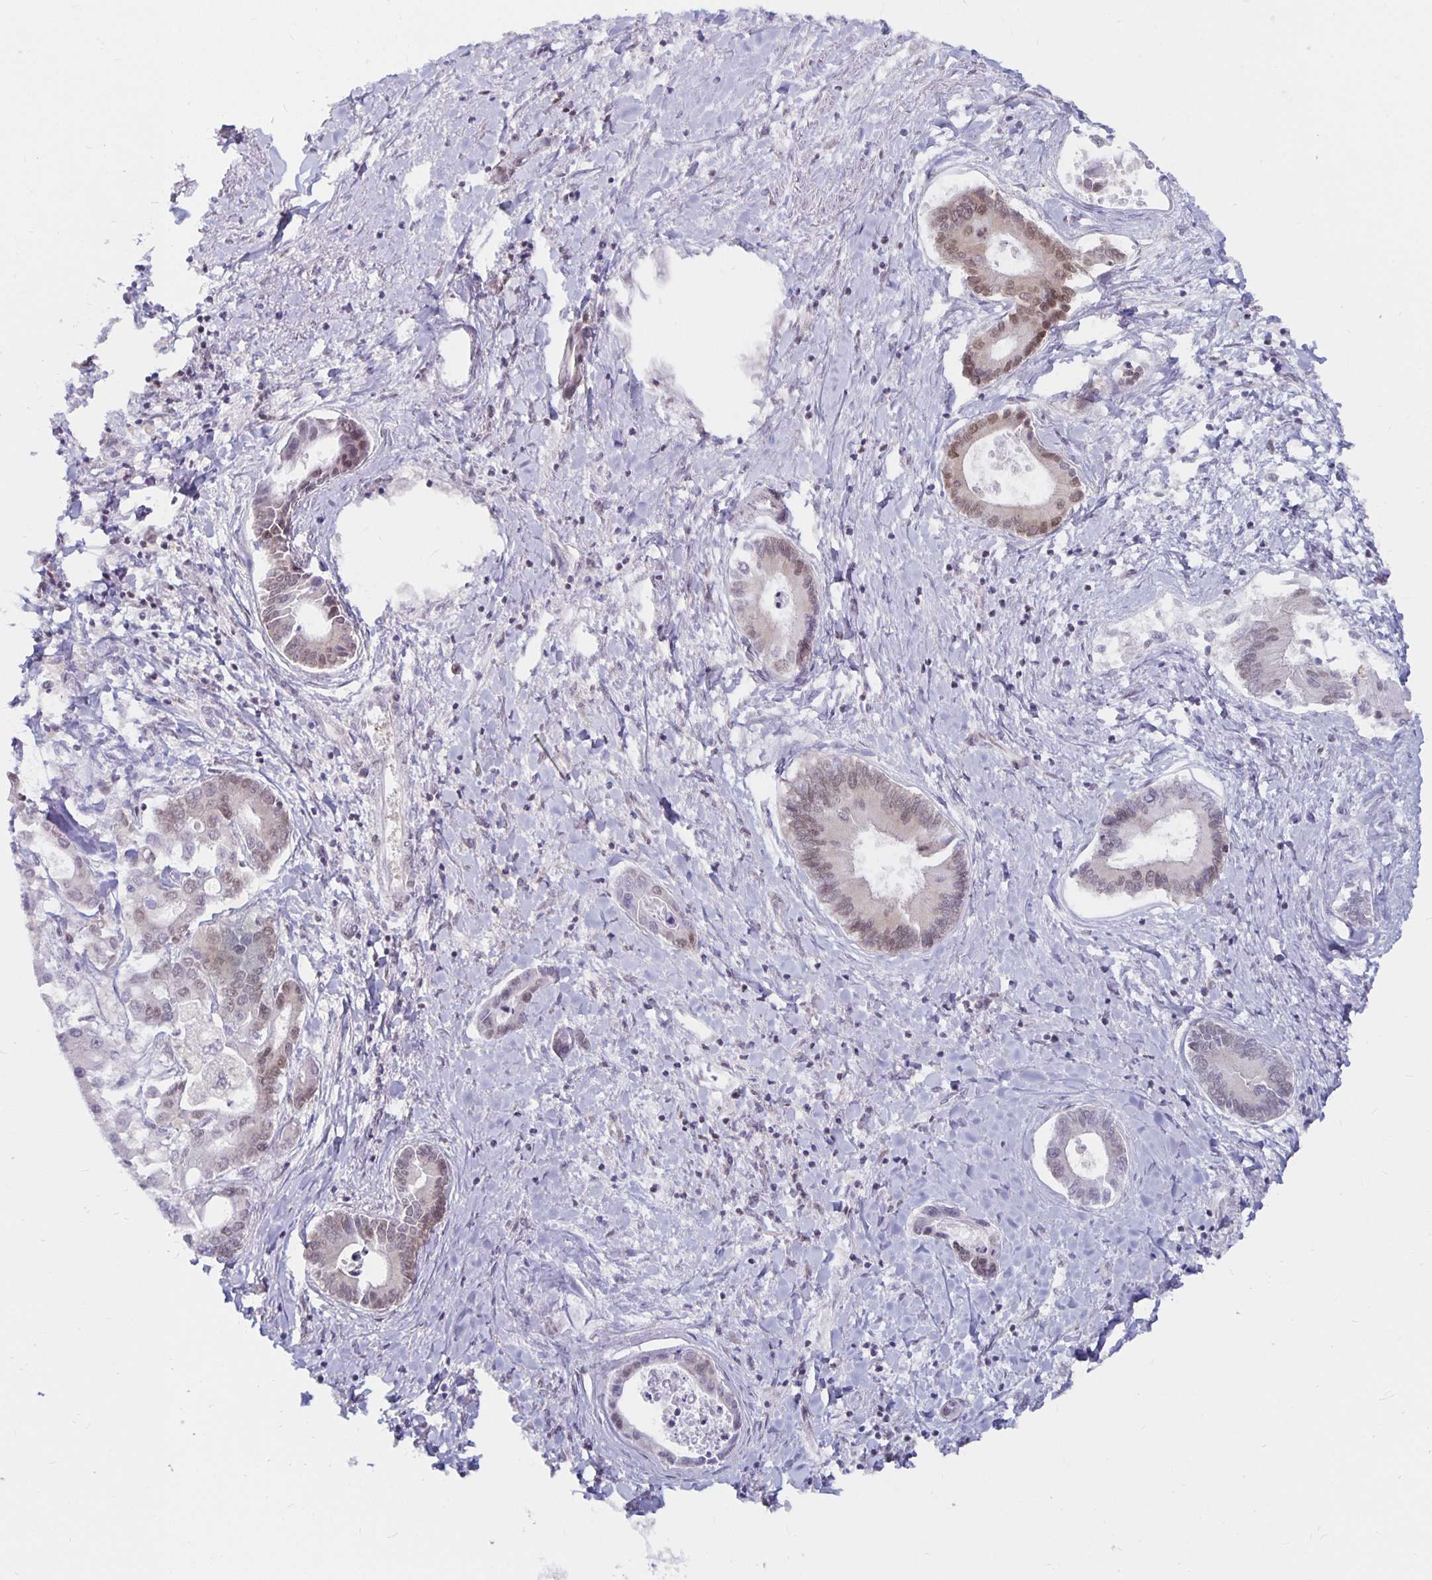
{"staining": {"intensity": "weak", "quantity": "<25%", "location": "nuclear"}, "tissue": "liver cancer", "cell_type": "Tumor cells", "image_type": "cancer", "snomed": [{"axis": "morphology", "description": "Cholangiocarcinoma"}, {"axis": "topography", "description": "Liver"}], "caption": "Immunohistochemistry (IHC) of liver cancer (cholangiocarcinoma) shows no staining in tumor cells.", "gene": "PDAP1", "patient": {"sex": "male", "age": 66}}